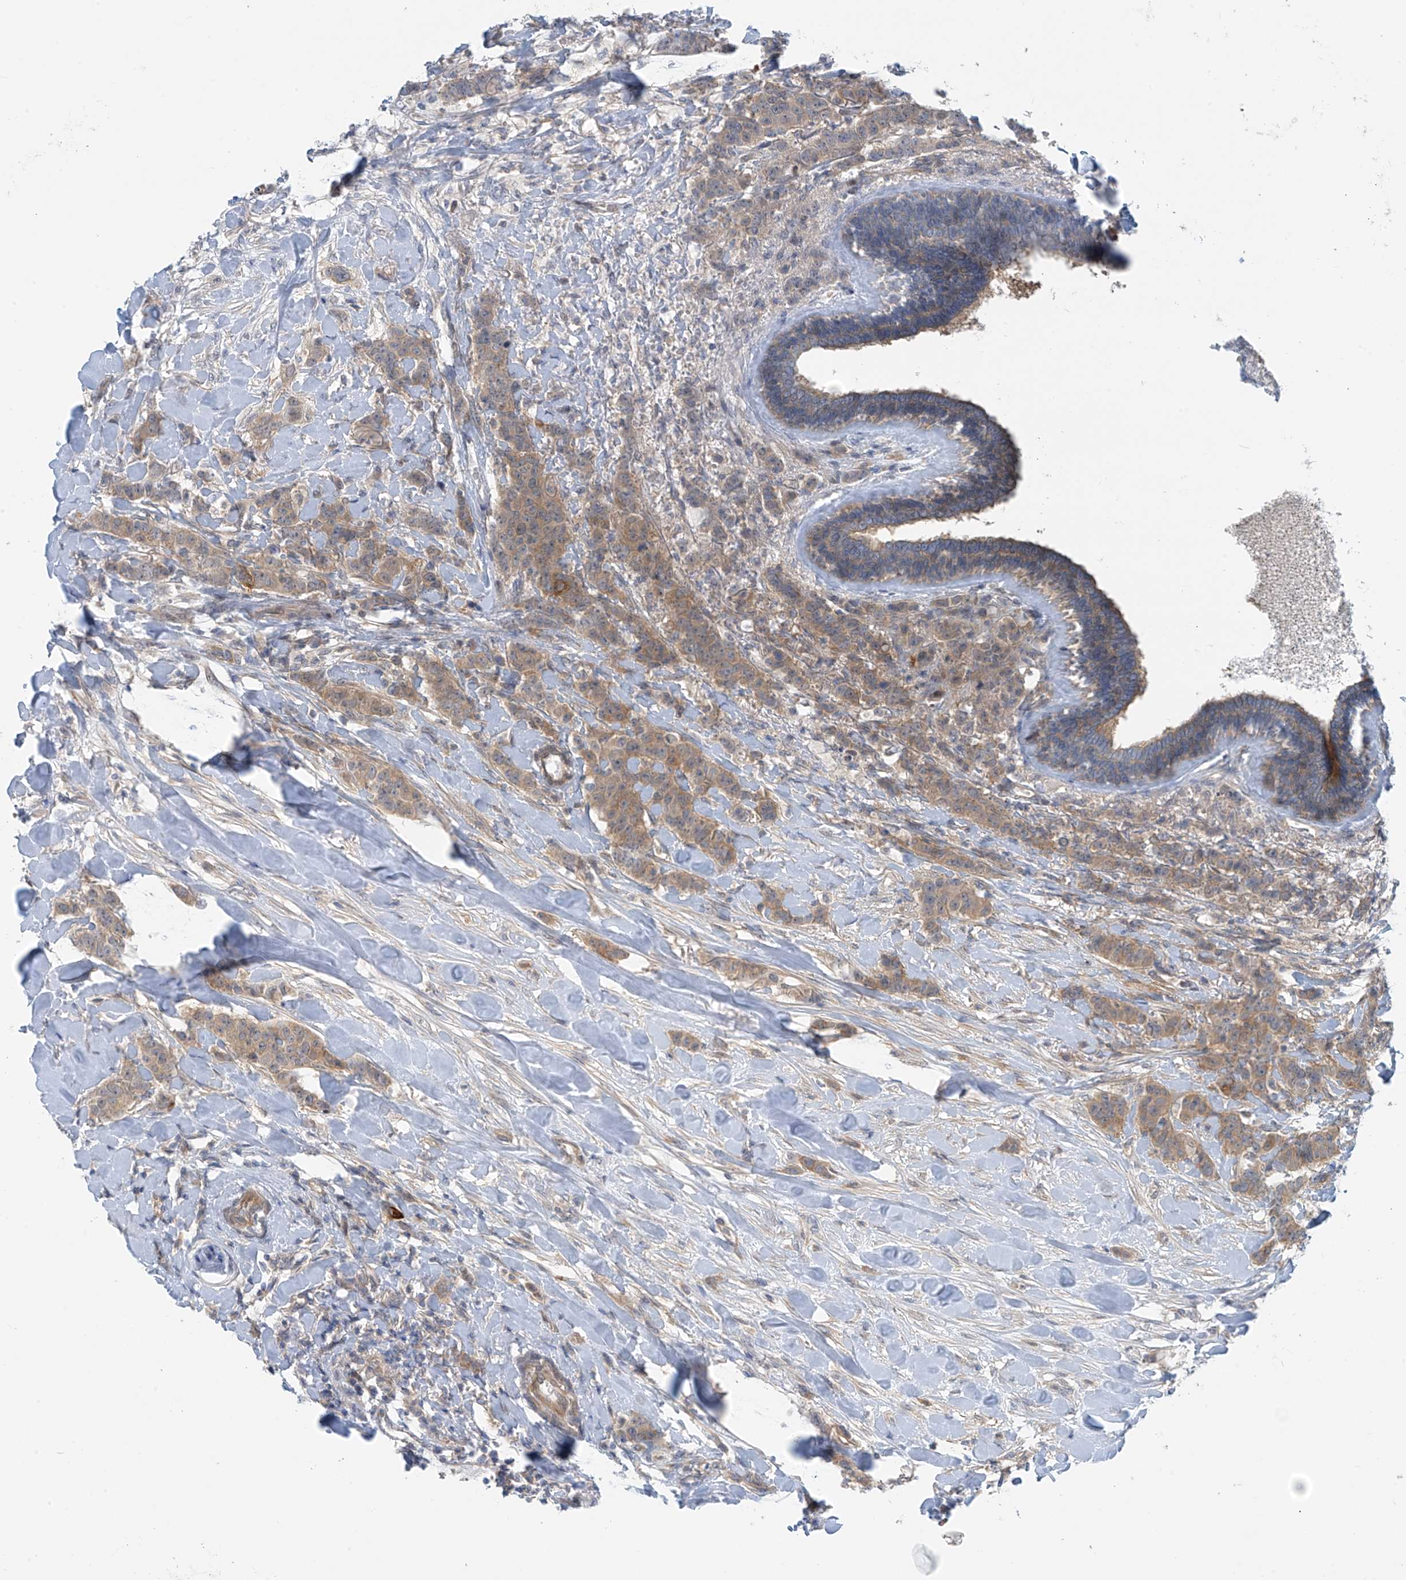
{"staining": {"intensity": "moderate", "quantity": ">75%", "location": "cytoplasmic/membranous"}, "tissue": "breast cancer", "cell_type": "Tumor cells", "image_type": "cancer", "snomed": [{"axis": "morphology", "description": "Duct carcinoma"}, {"axis": "topography", "description": "Breast"}], "caption": "IHC of breast cancer demonstrates medium levels of moderate cytoplasmic/membranous positivity in about >75% of tumor cells.", "gene": "FSD1L", "patient": {"sex": "female", "age": 40}}